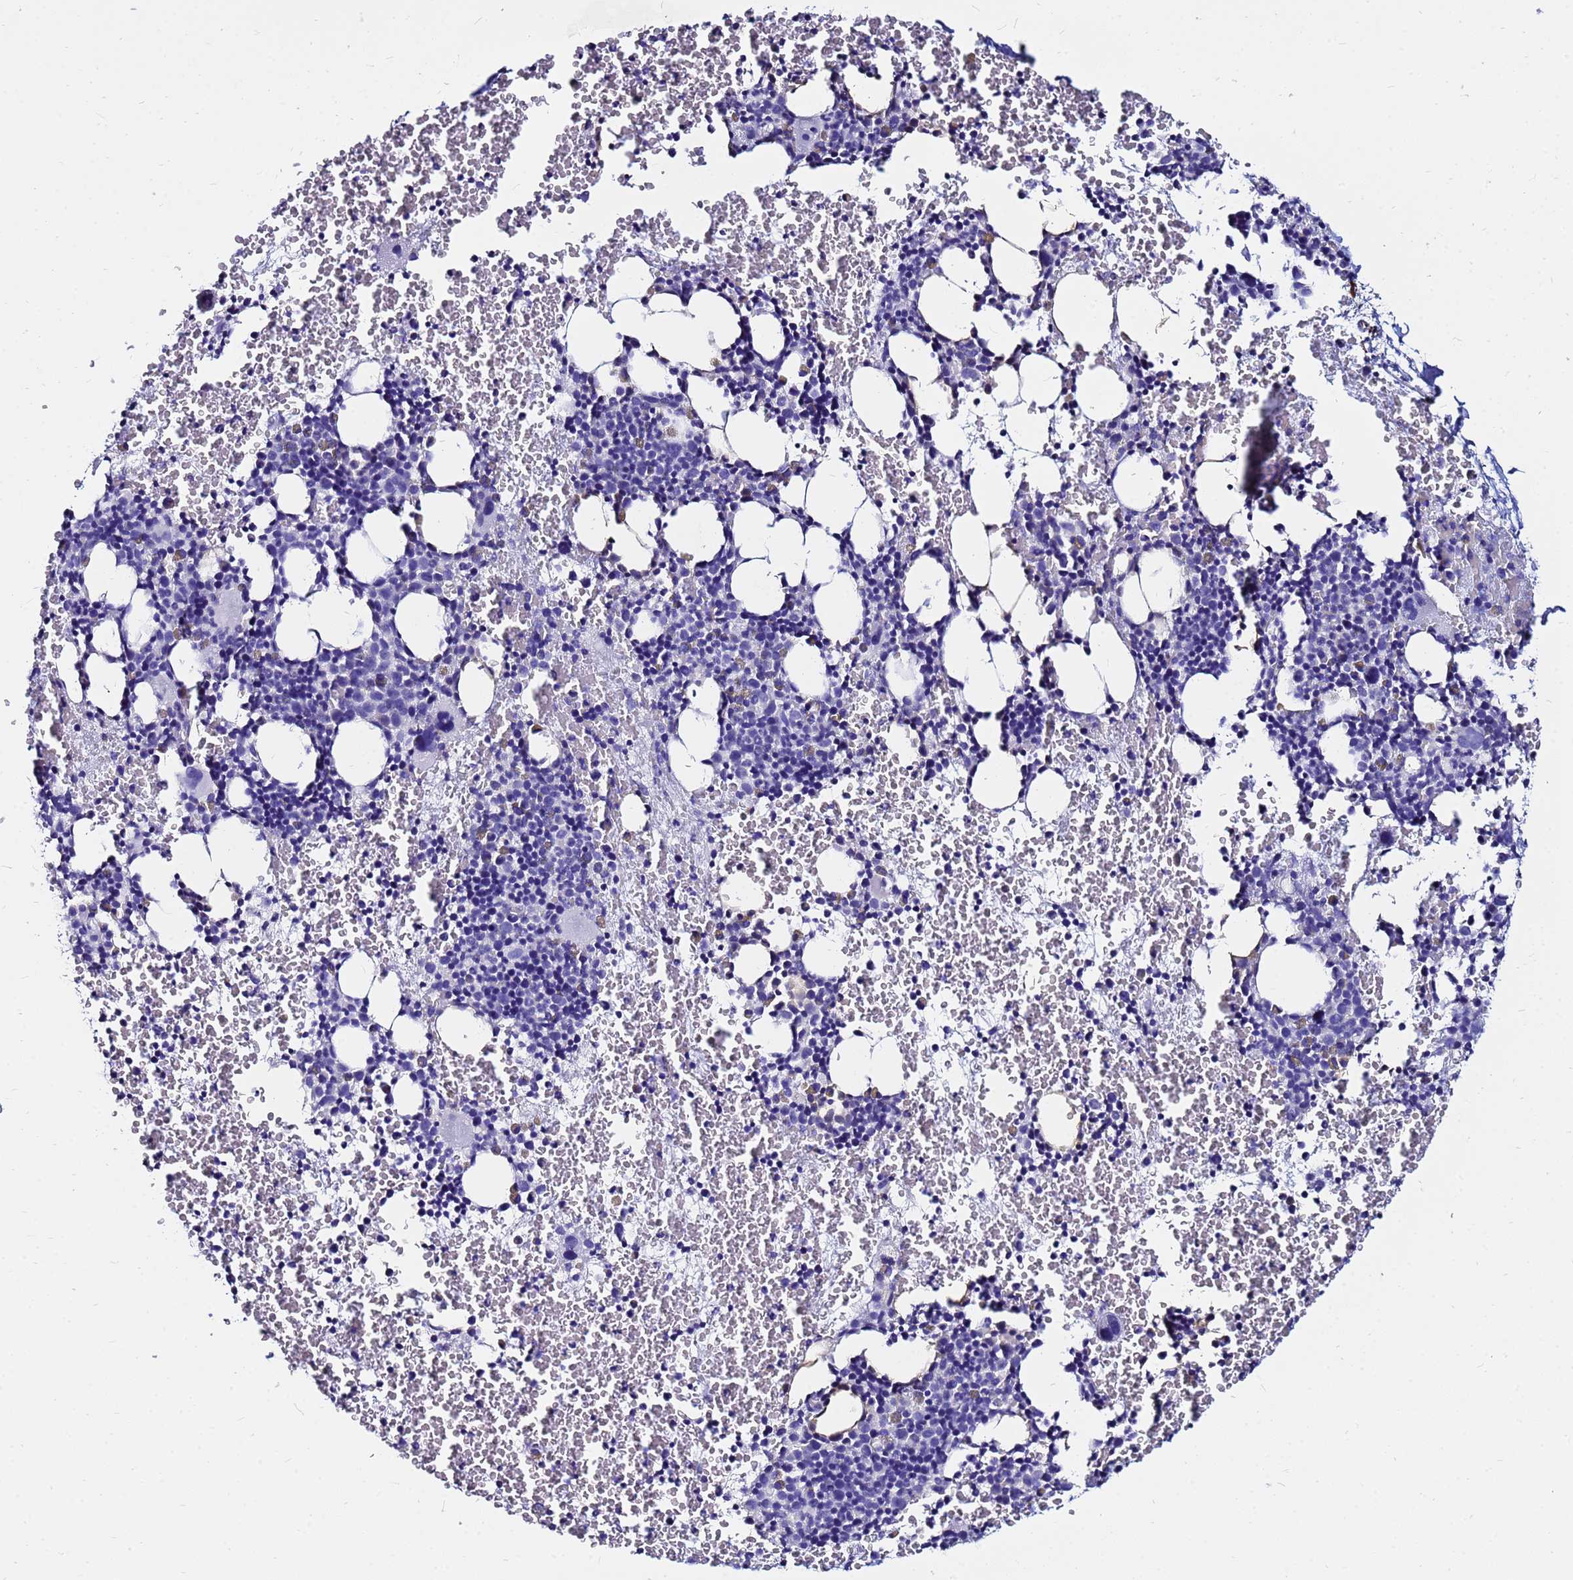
{"staining": {"intensity": "negative", "quantity": "none", "location": "none"}, "tissue": "bone marrow", "cell_type": "Hematopoietic cells", "image_type": "normal", "snomed": [{"axis": "morphology", "description": "Normal tissue, NOS"}, {"axis": "topography", "description": "Bone marrow"}], "caption": "This photomicrograph is of benign bone marrow stained with immunohistochemistry to label a protein in brown with the nuclei are counter-stained blue. There is no positivity in hematopoietic cells. (Brightfield microscopy of DAB immunohistochemistry at high magnification).", "gene": "PPP1R14C", "patient": {"sex": "male", "age": 11}}